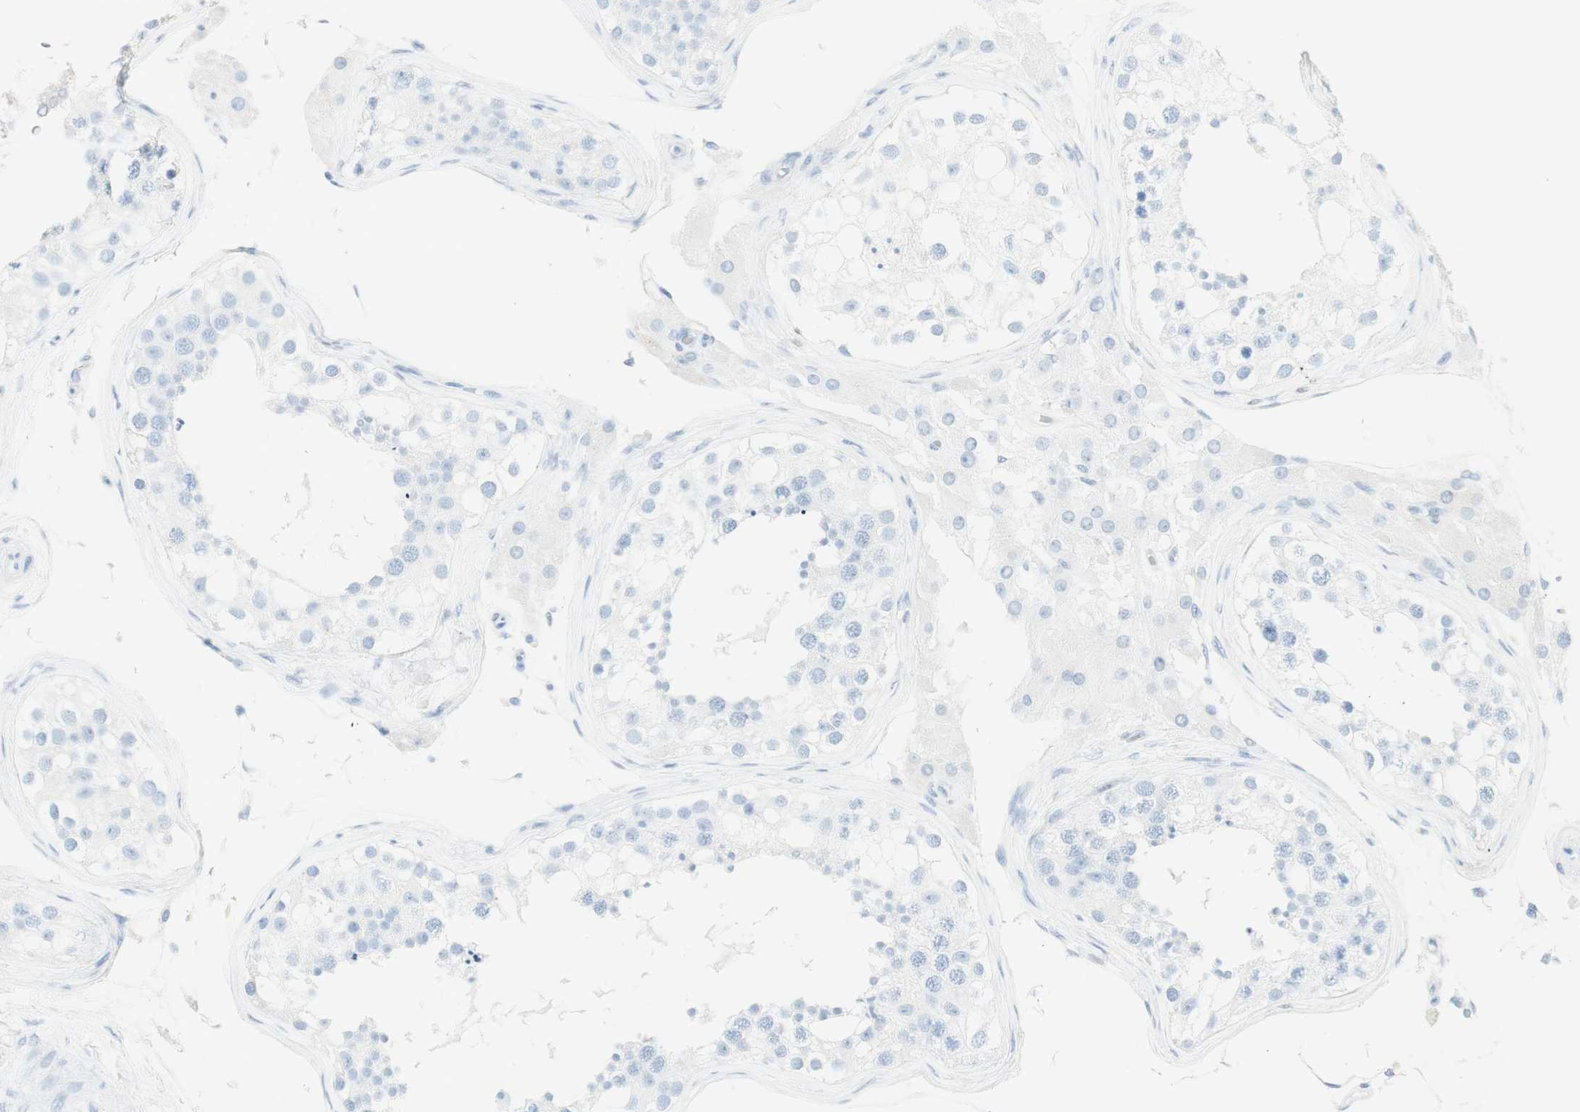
{"staining": {"intensity": "negative", "quantity": "none", "location": "none"}, "tissue": "testis", "cell_type": "Cells in seminiferous ducts", "image_type": "normal", "snomed": [{"axis": "morphology", "description": "Normal tissue, NOS"}, {"axis": "topography", "description": "Testis"}], "caption": "Immunohistochemical staining of unremarkable human testis shows no significant positivity in cells in seminiferous ducts.", "gene": "NAPSA", "patient": {"sex": "male", "age": 68}}